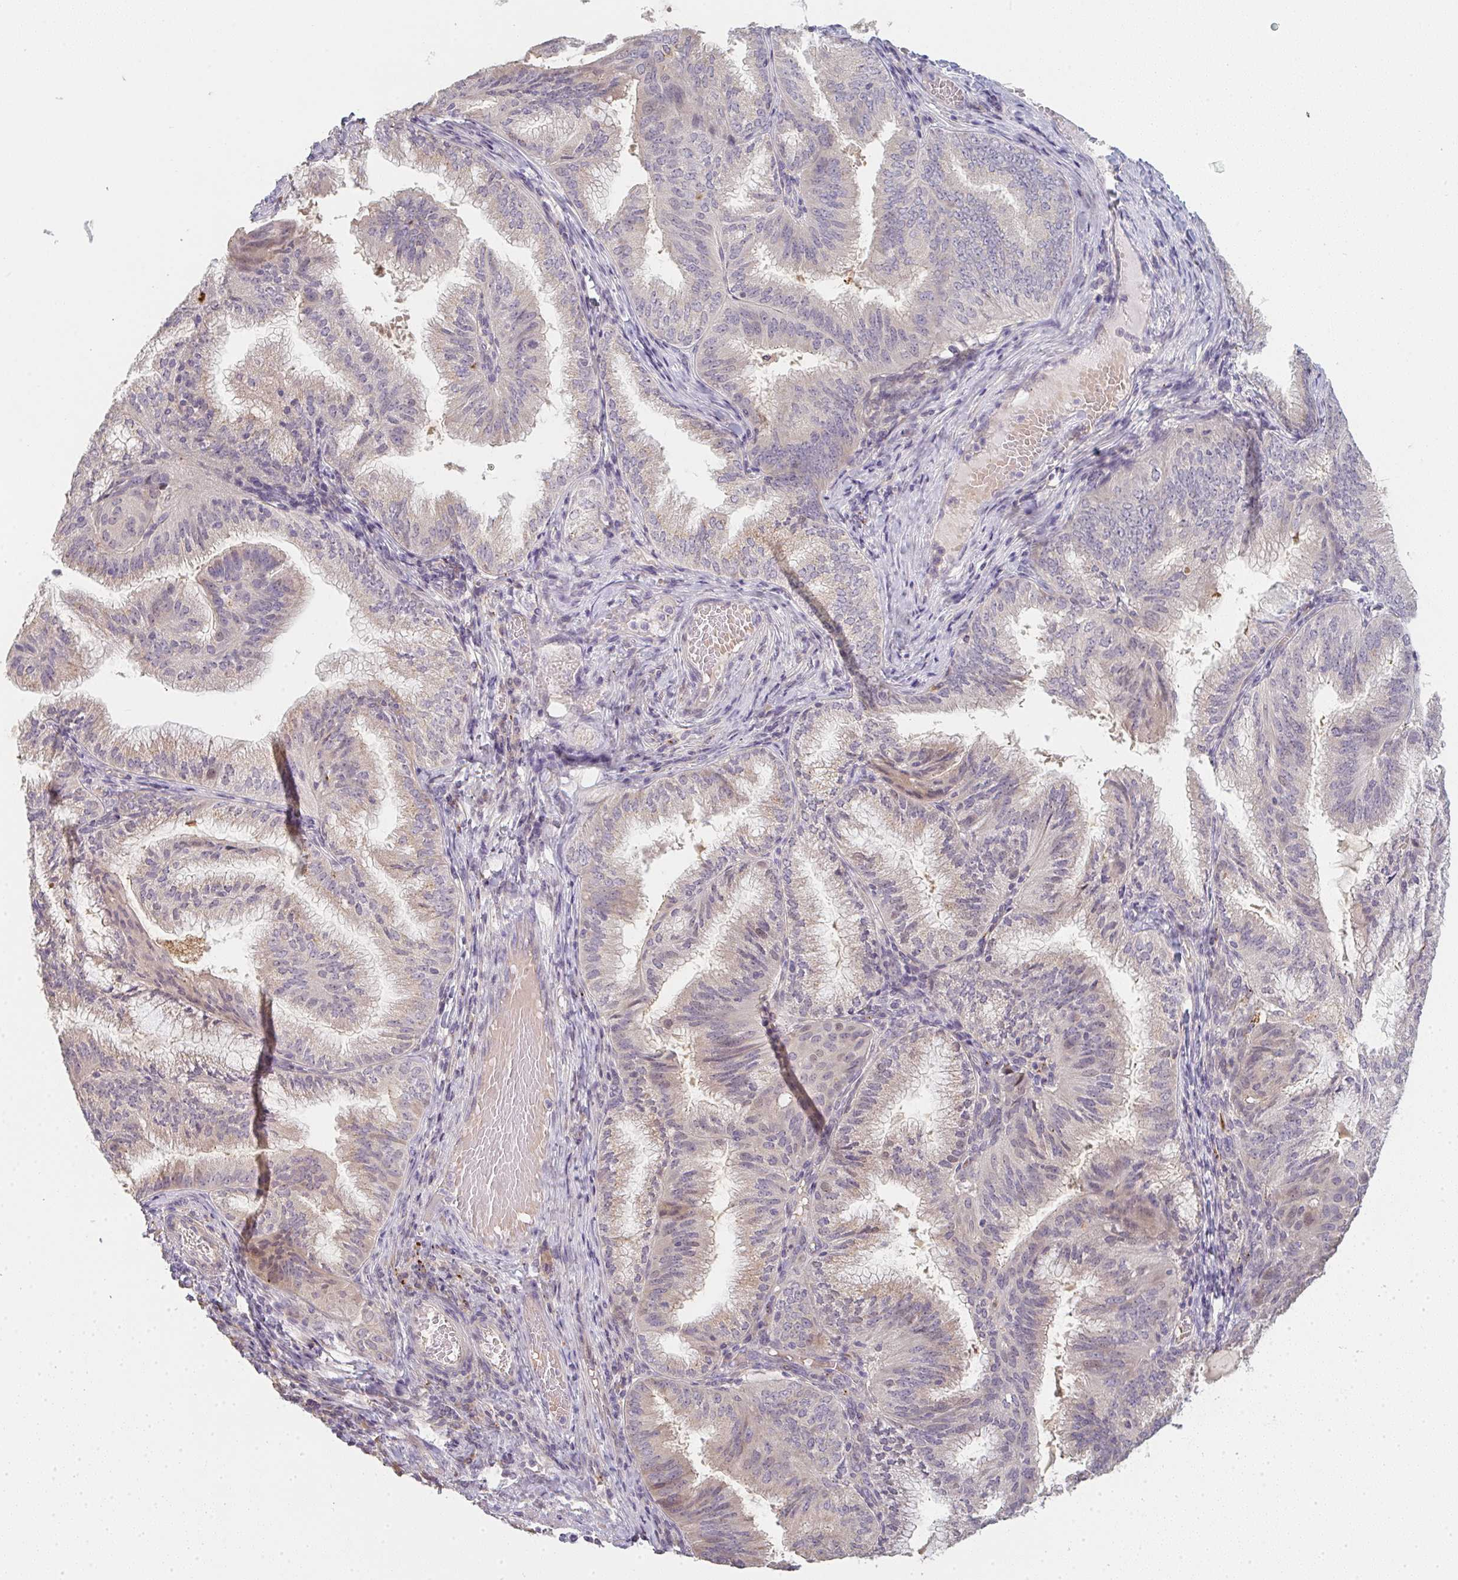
{"staining": {"intensity": "weak", "quantity": "25%-75%", "location": "cytoplasmic/membranous"}, "tissue": "endometrial cancer", "cell_type": "Tumor cells", "image_type": "cancer", "snomed": [{"axis": "morphology", "description": "Adenocarcinoma, NOS"}, {"axis": "topography", "description": "Endometrium"}], "caption": "This is an image of immunohistochemistry (IHC) staining of adenocarcinoma (endometrial), which shows weak staining in the cytoplasmic/membranous of tumor cells.", "gene": "TMEM237", "patient": {"sex": "female", "age": 49}}